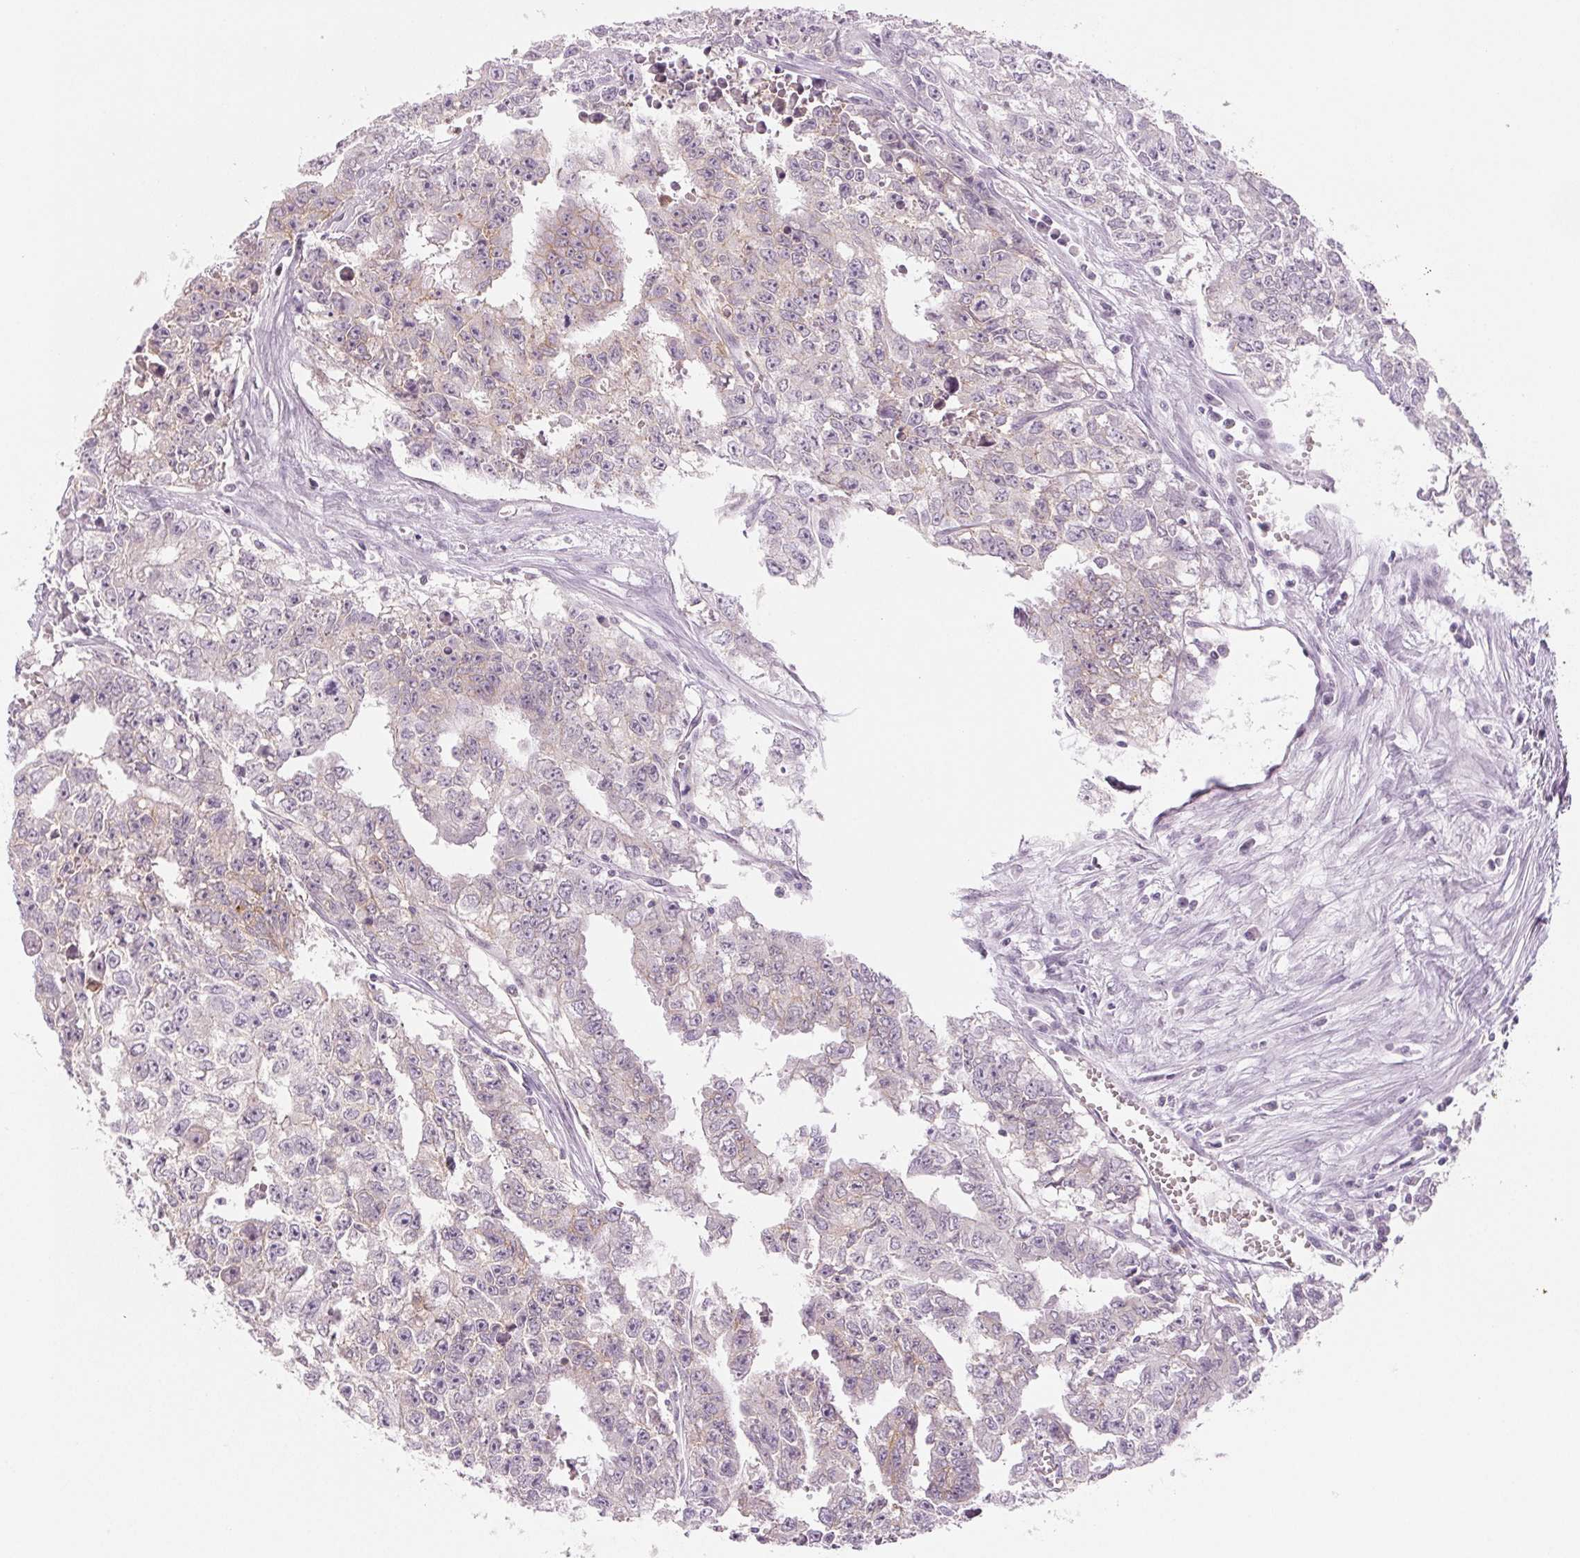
{"staining": {"intensity": "negative", "quantity": "none", "location": "none"}, "tissue": "testis cancer", "cell_type": "Tumor cells", "image_type": "cancer", "snomed": [{"axis": "morphology", "description": "Carcinoma, Embryonal, NOS"}, {"axis": "morphology", "description": "Teratoma, malignant, NOS"}, {"axis": "topography", "description": "Testis"}], "caption": "This is a photomicrograph of IHC staining of testis embryonal carcinoma, which shows no expression in tumor cells. (DAB IHC, high magnification).", "gene": "EHHADH", "patient": {"sex": "male", "age": 24}}